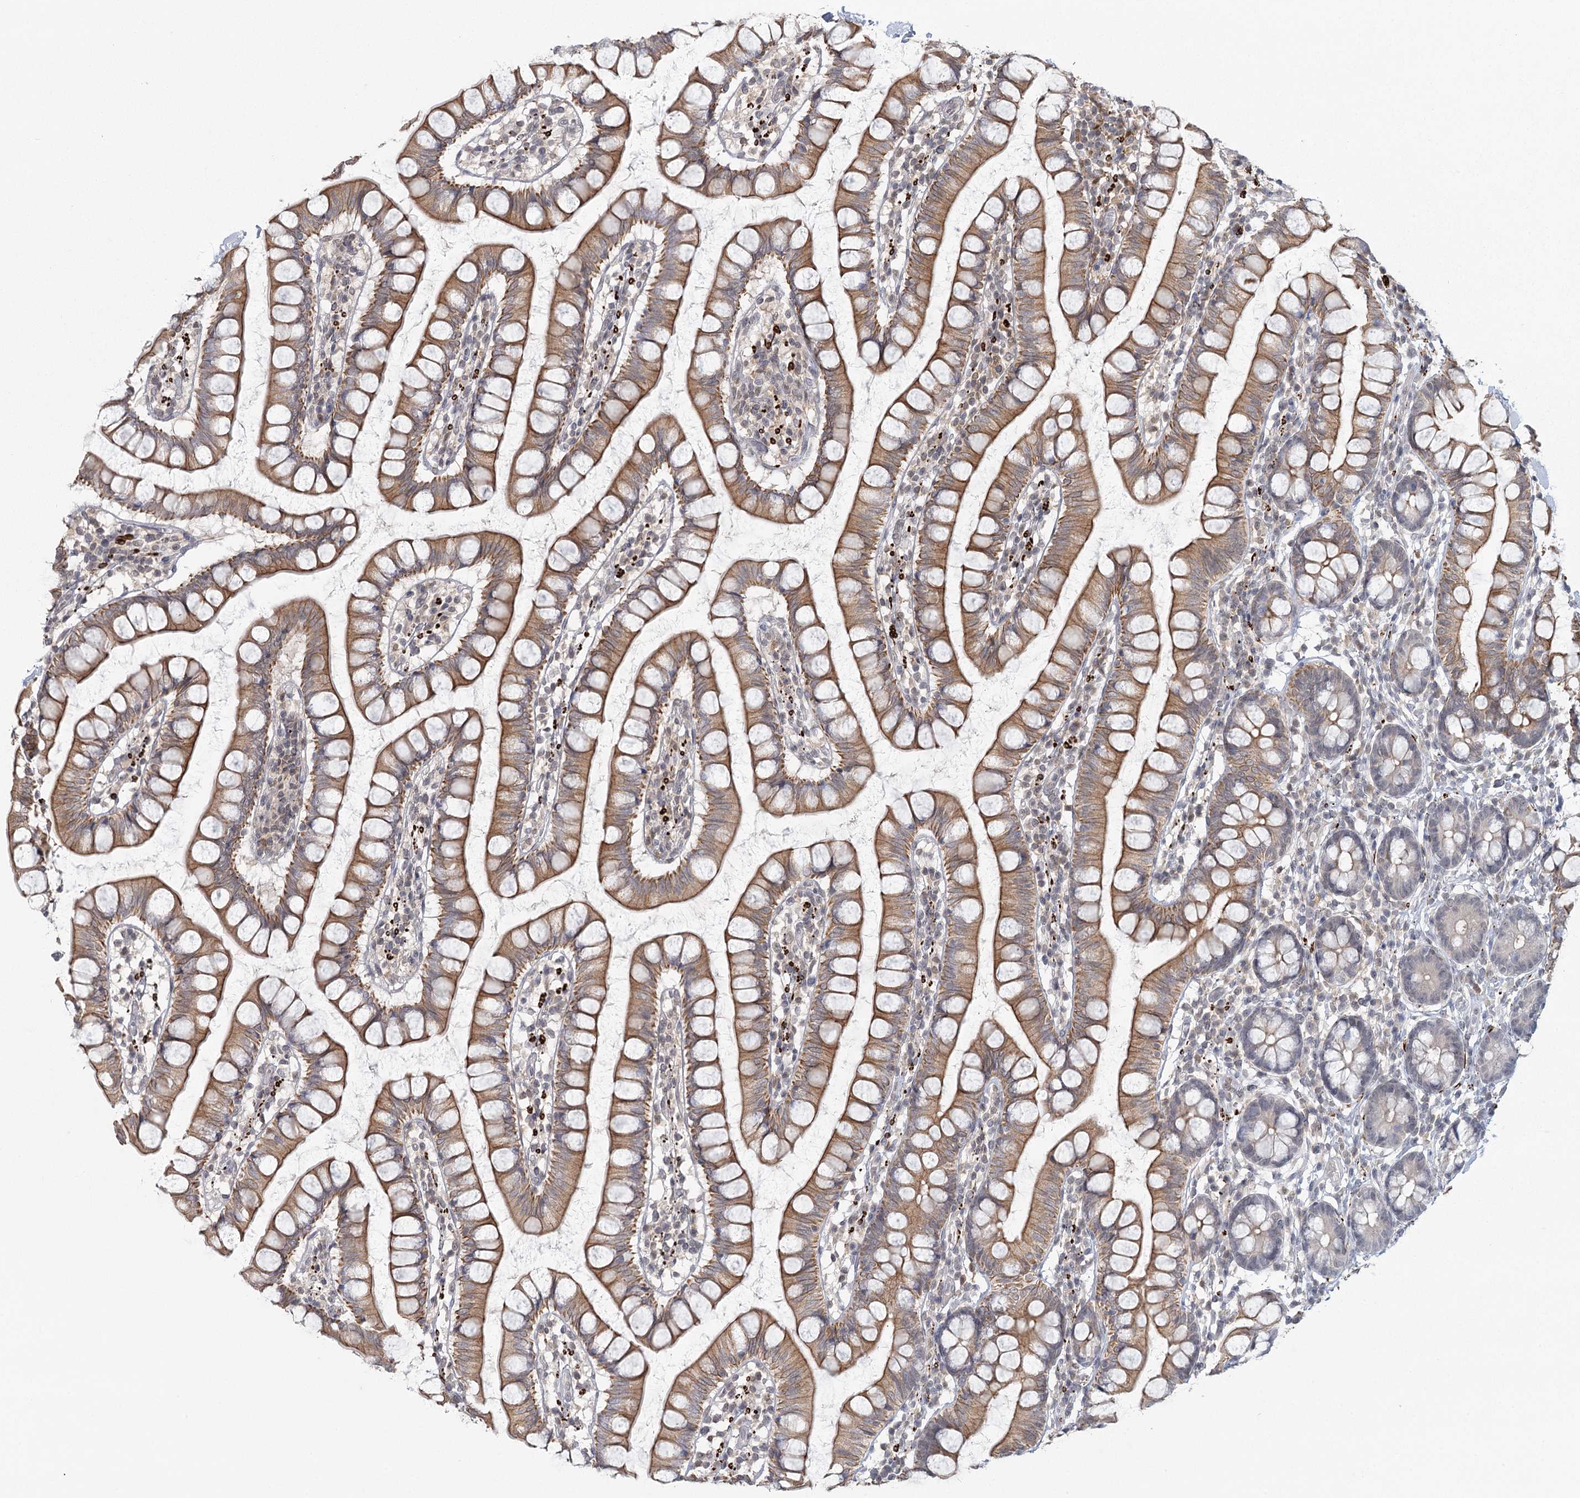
{"staining": {"intensity": "moderate", "quantity": ">75%", "location": "cytoplasmic/membranous"}, "tissue": "small intestine", "cell_type": "Glandular cells", "image_type": "normal", "snomed": [{"axis": "morphology", "description": "Normal tissue, NOS"}, {"axis": "topography", "description": "Small intestine"}], "caption": "Immunohistochemistry (DAB) staining of normal small intestine reveals moderate cytoplasmic/membranous protein positivity in about >75% of glandular cells. Nuclei are stained in blue.", "gene": "TMEM70", "patient": {"sex": "female", "age": 84}}